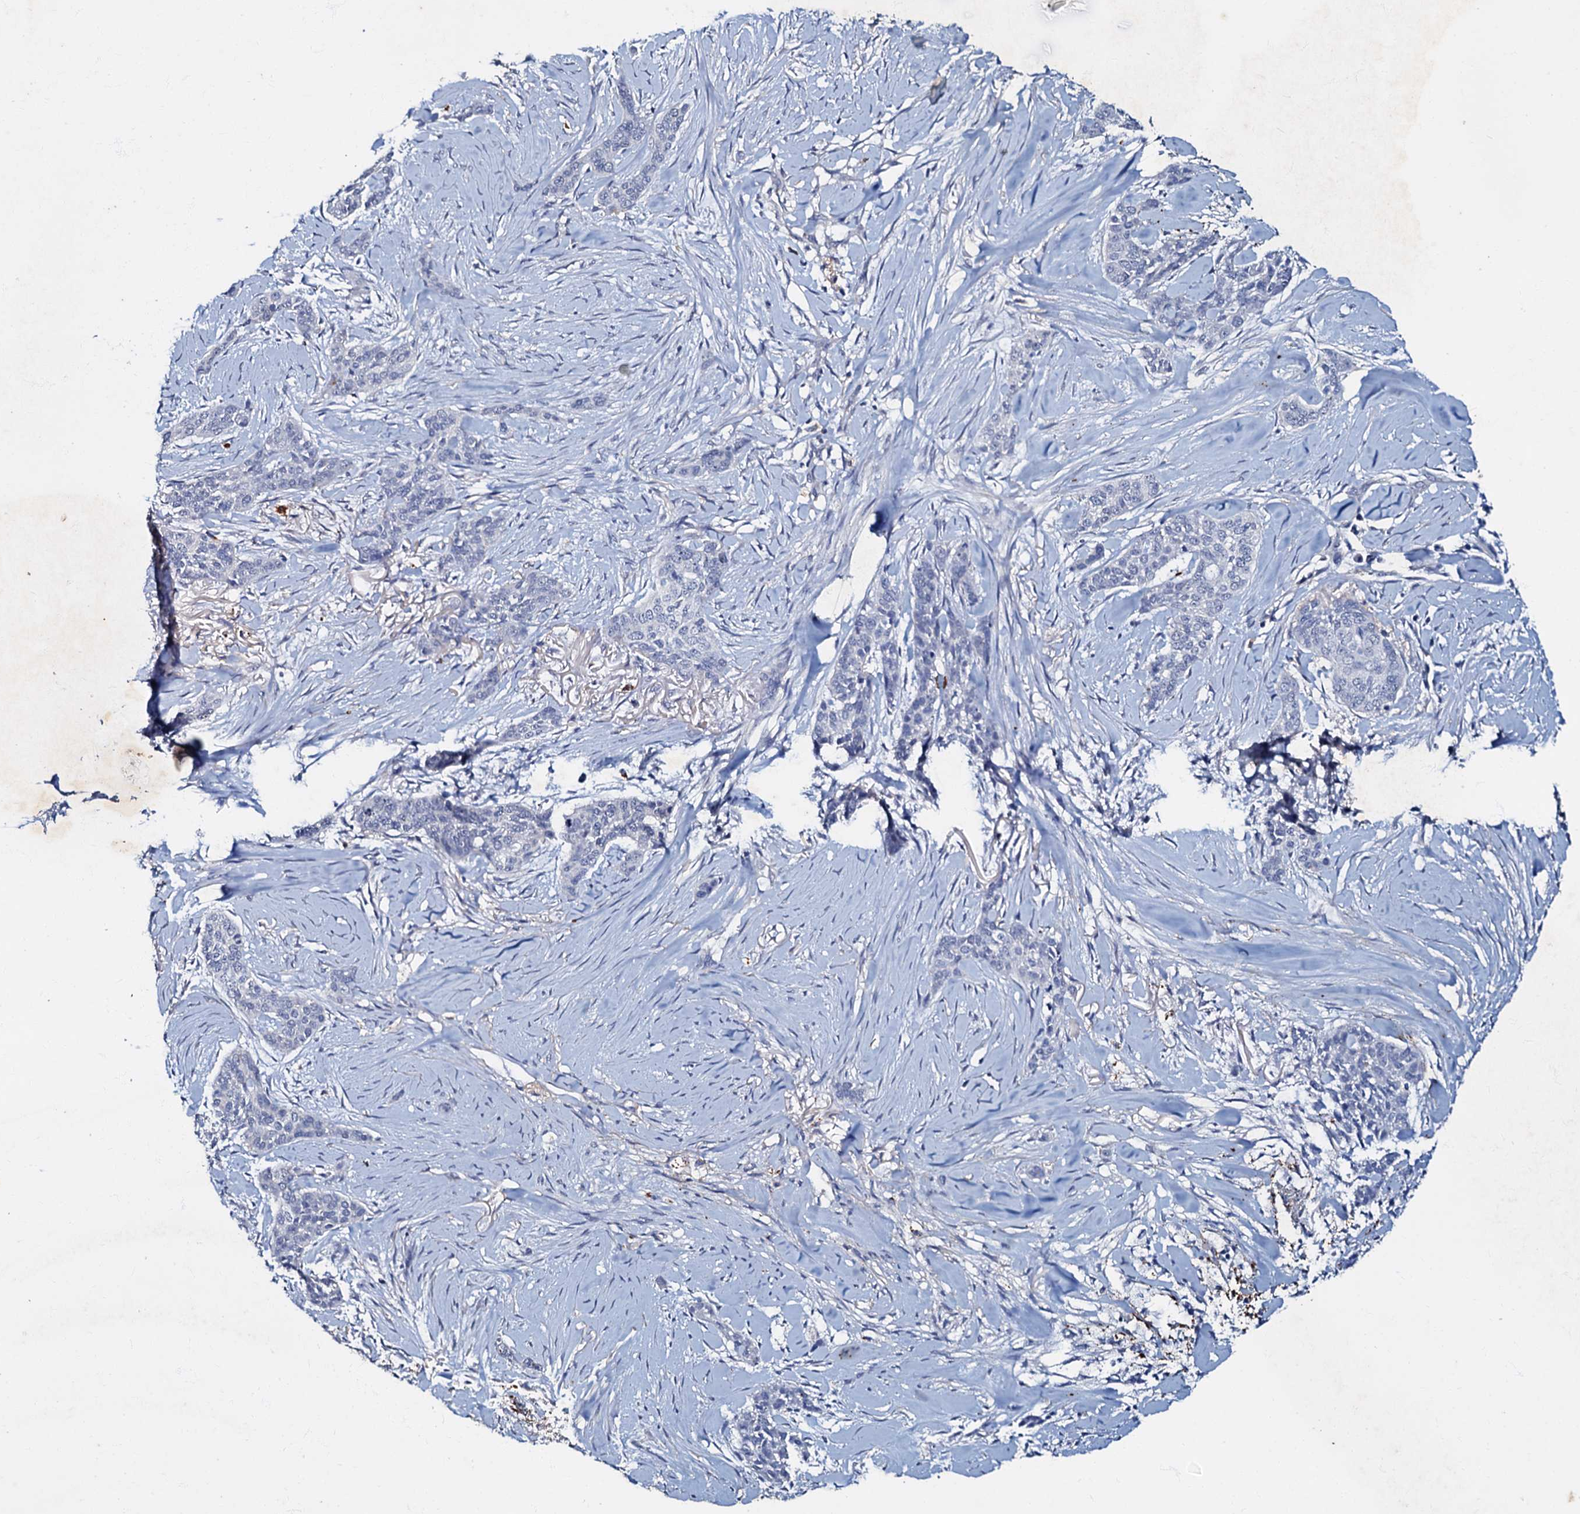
{"staining": {"intensity": "negative", "quantity": "none", "location": "none"}, "tissue": "skin cancer", "cell_type": "Tumor cells", "image_type": "cancer", "snomed": [{"axis": "morphology", "description": "Basal cell carcinoma"}, {"axis": "topography", "description": "Skin"}], "caption": "The micrograph displays no staining of tumor cells in basal cell carcinoma (skin).", "gene": "MANSC4", "patient": {"sex": "female", "age": 64}}